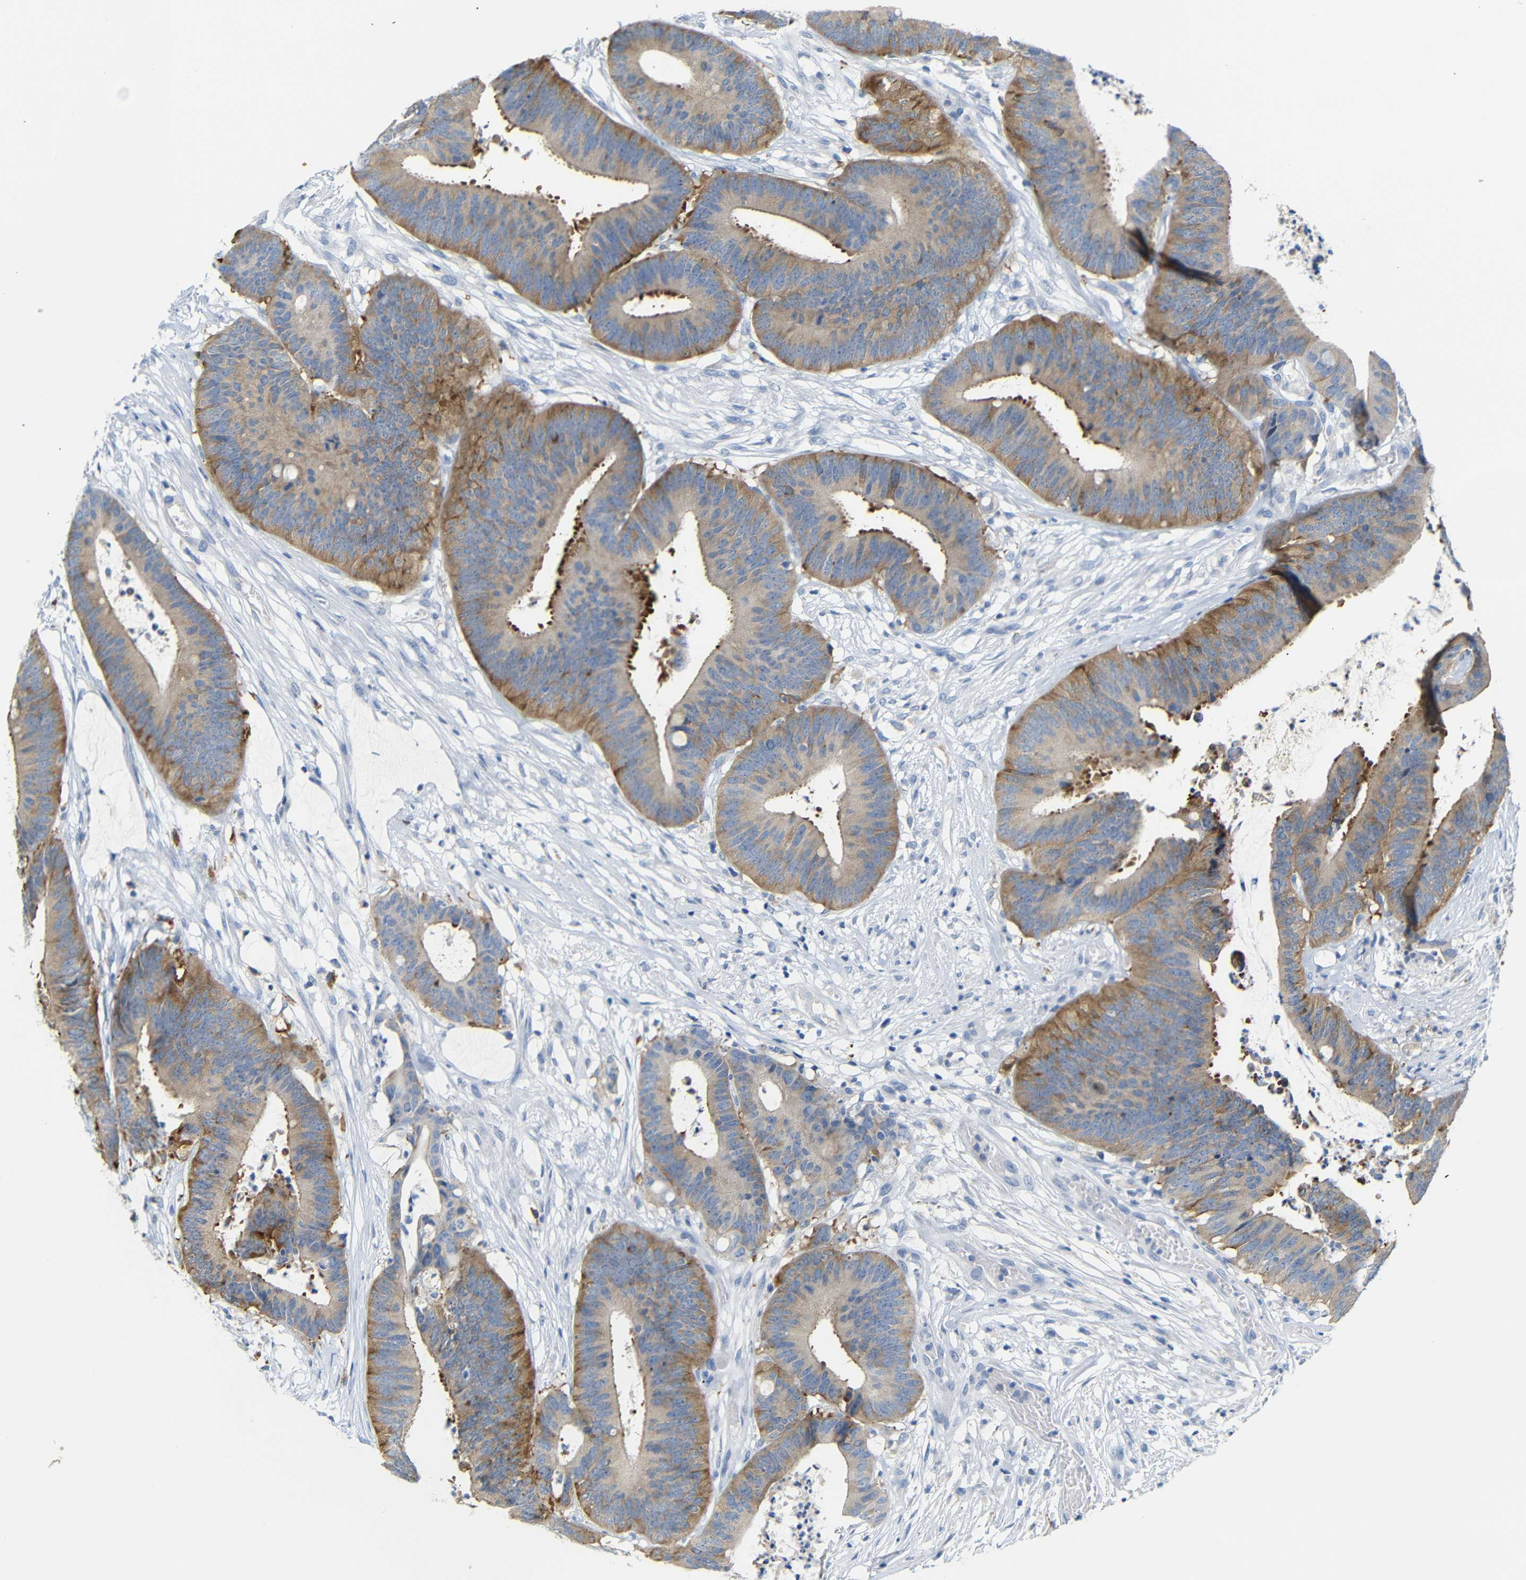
{"staining": {"intensity": "moderate", "quantity": ">75%", "location": "cytoplasmic/membranous"}, "tissue": "colorectal cancer", "cell_type": "Tumor cells", "image_type": "cancer", "snomed": [{"axis": "morphology", "description": "Adenocarcinoma, NOS"}, {"axis": "topography", "description": "Rectum"}], "caption": "This histopathology image shows immunohistochemistry staining of human colorectal cancer, with medium moderate cytoplasmic/membranous expression in about >75% of tumor cells.", "gene": "FCRL1", "patient": {"sex": "female", "age": 66}}